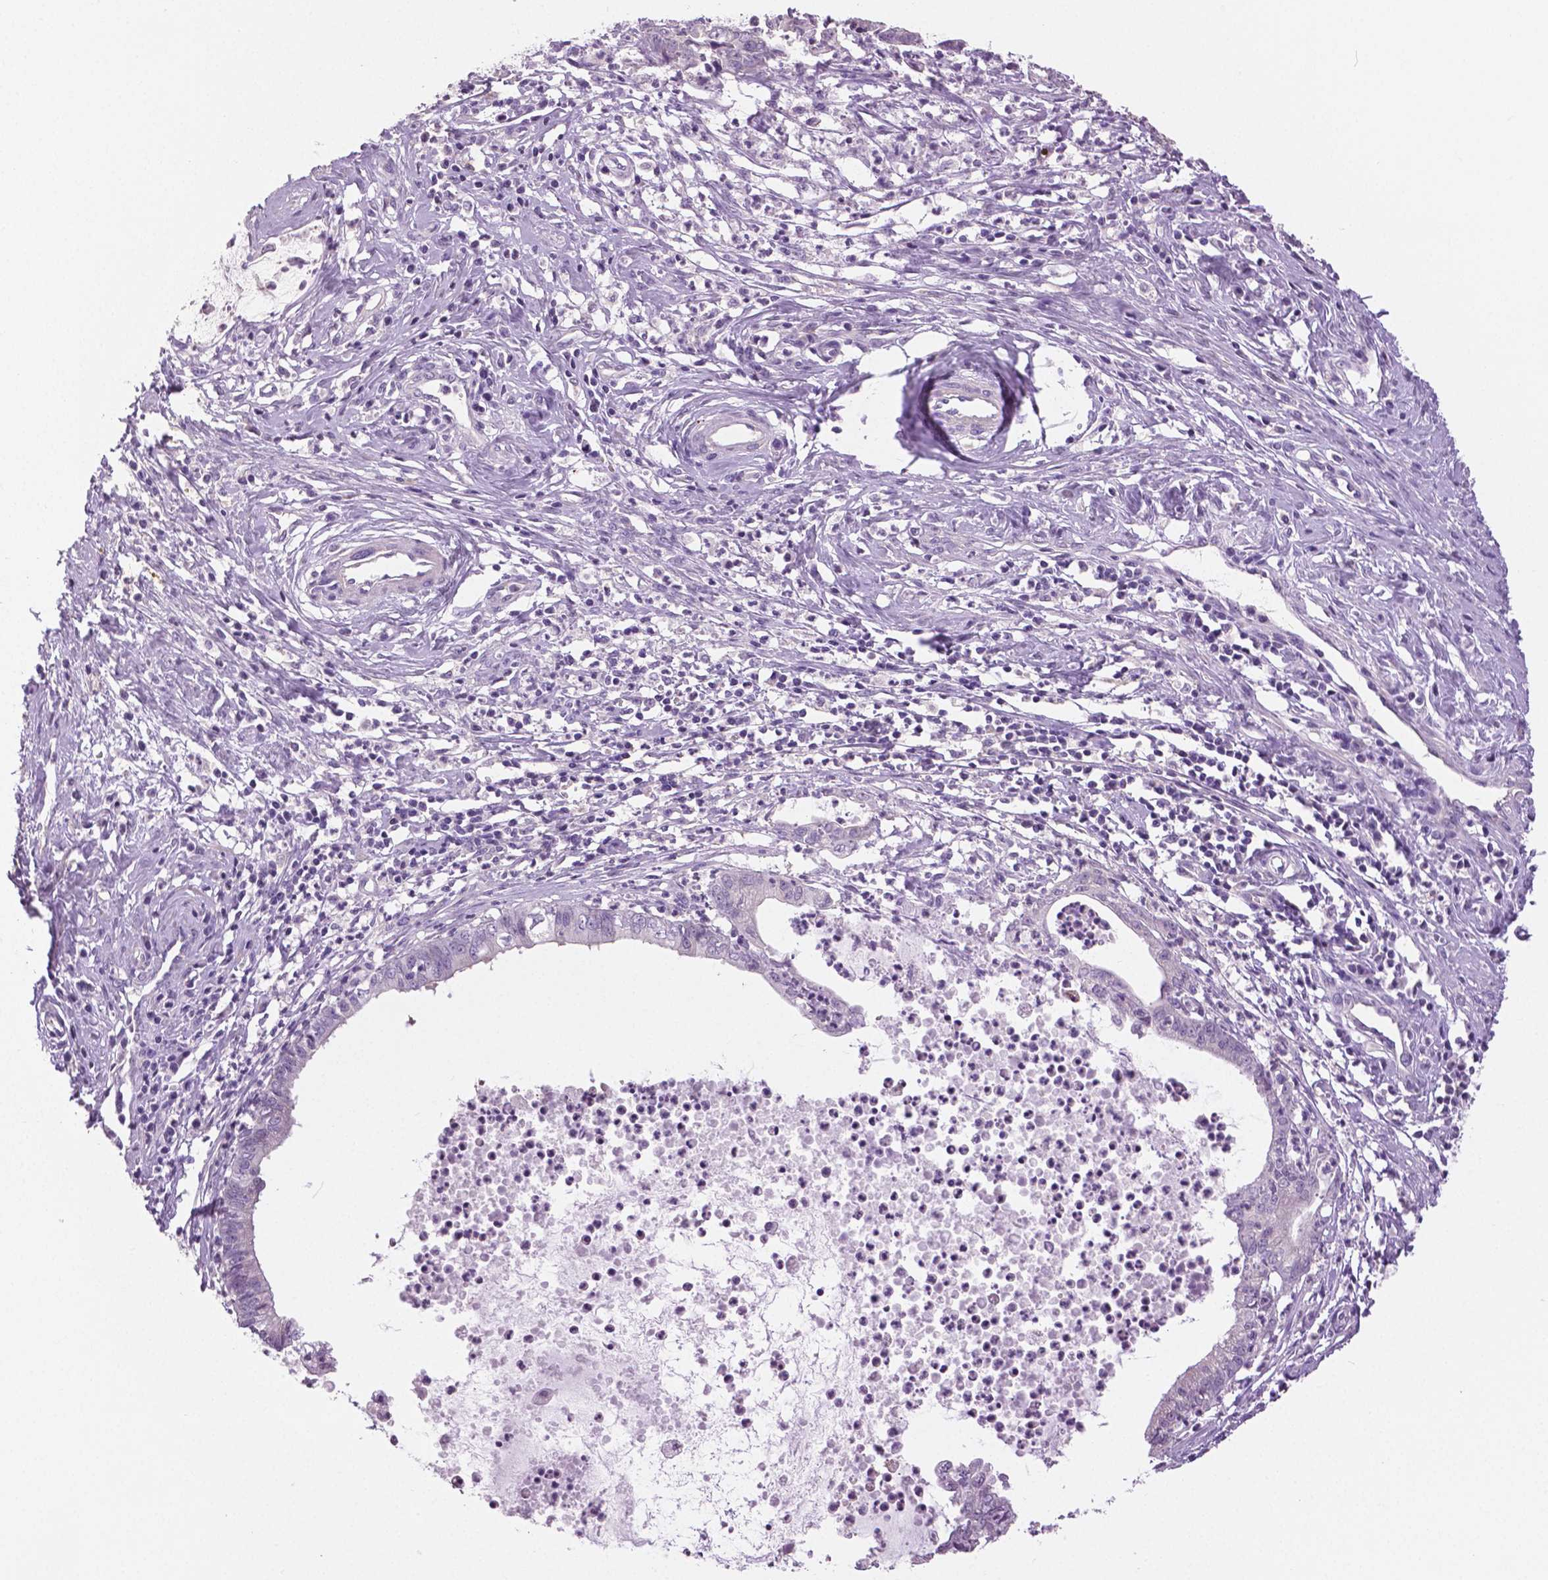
{"staining": {"intensity": "negative", "quantity": "none", "location": "none"}, "tissue": "cervical cancer", "cell_type": "Tumor cells", "image_type": "cancer", "snomed": [{"axis": "morphology", "description": "Normal tissue, NOS"}, {"axis": "morphology", "description": "Adenocarcinoma, NOS"}, {"axis": "topography", "description": "Cervix"}], "caption": "This is an IHC photomicrograph of adenocarcinoma (cervical). There is no expression in tumor cells.", "gene": "DNAH12", "patient": {"sex": "female", "age": 38}}